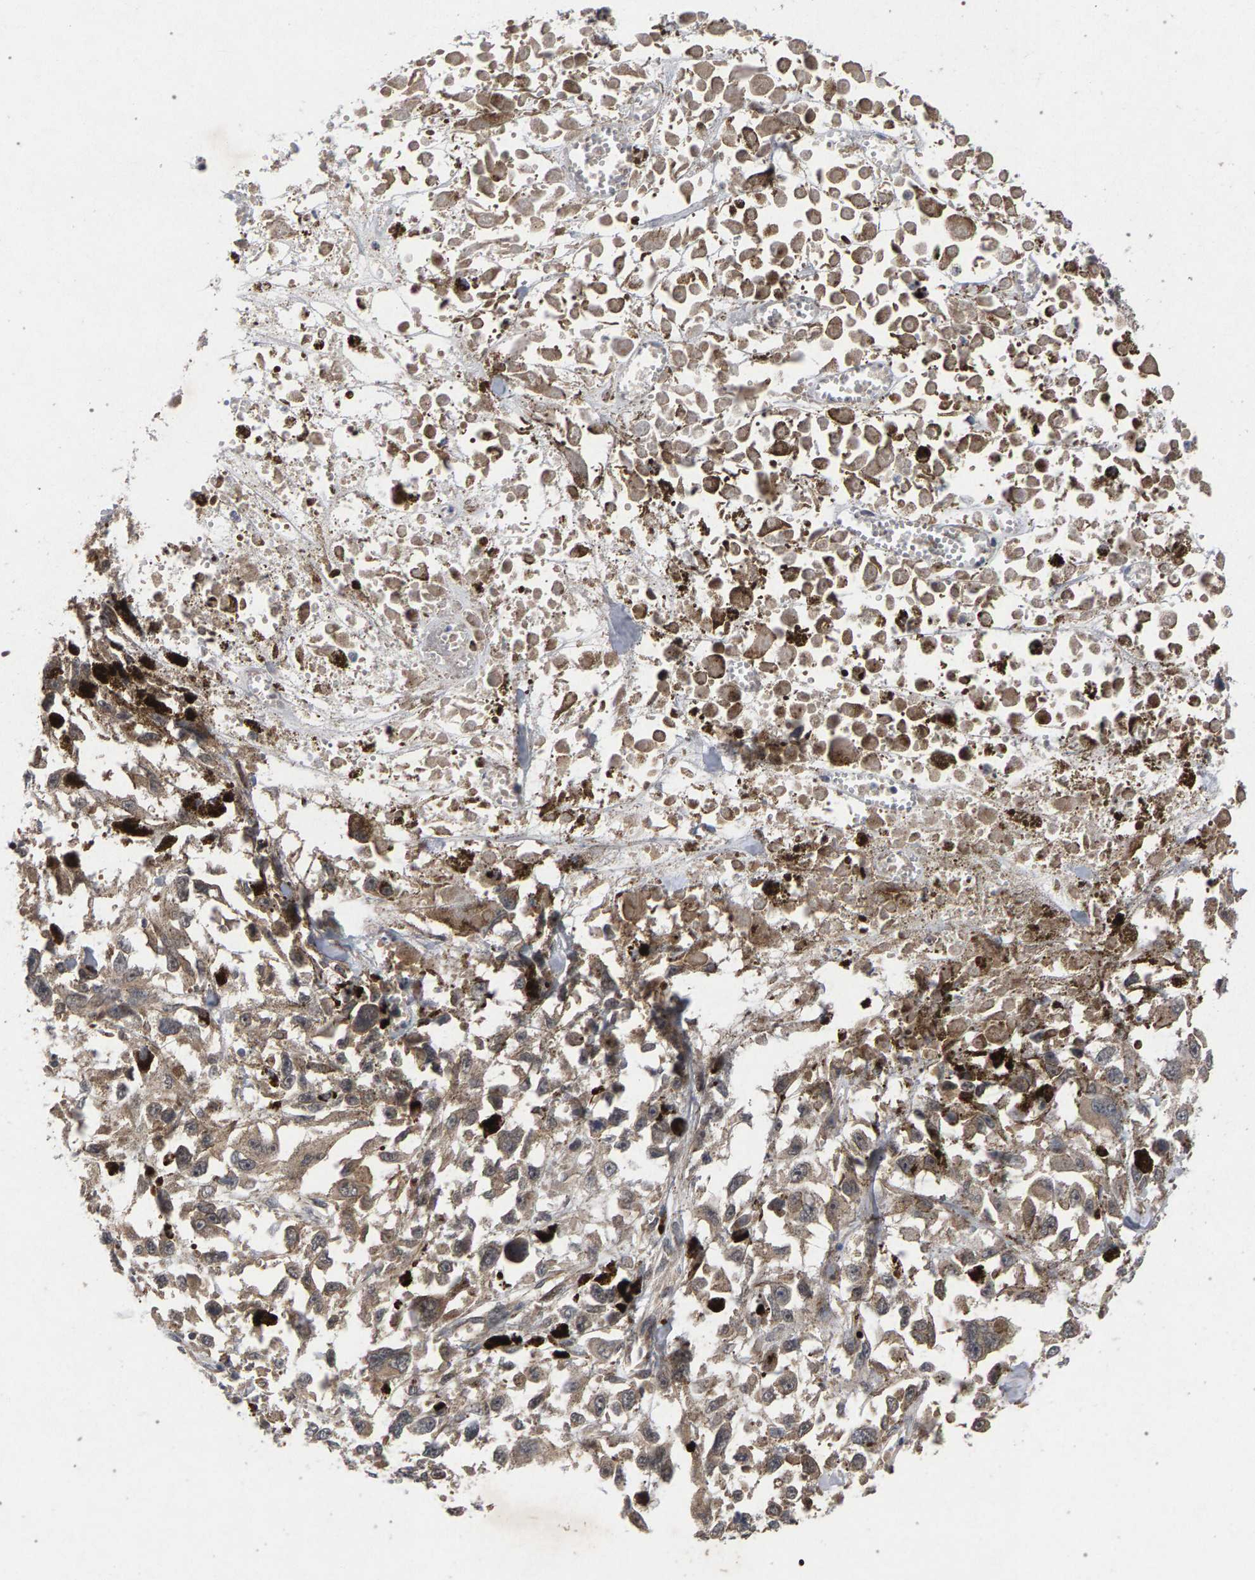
{"staining": {"intensity": "weak", "quantity": ">75%", "location": "cytoplasmic/membranous"}, "tissue": "melanoma", "cell_type": "Tumor cells", "image_type": "cancer", "snomed": [{"axis": "morphology", "description": "Malignant melanoma, Metastatic site"}, {"axis": "topography", "description": "Lymph node"}], "caption": "Immunohistochemical staining of melanoma exhibits weak cytoplasmic/membranous protein staining in about >75% of tumor cells.", "gene": "SLC4A4", "patient": {"sex": "male", "age": 59}}